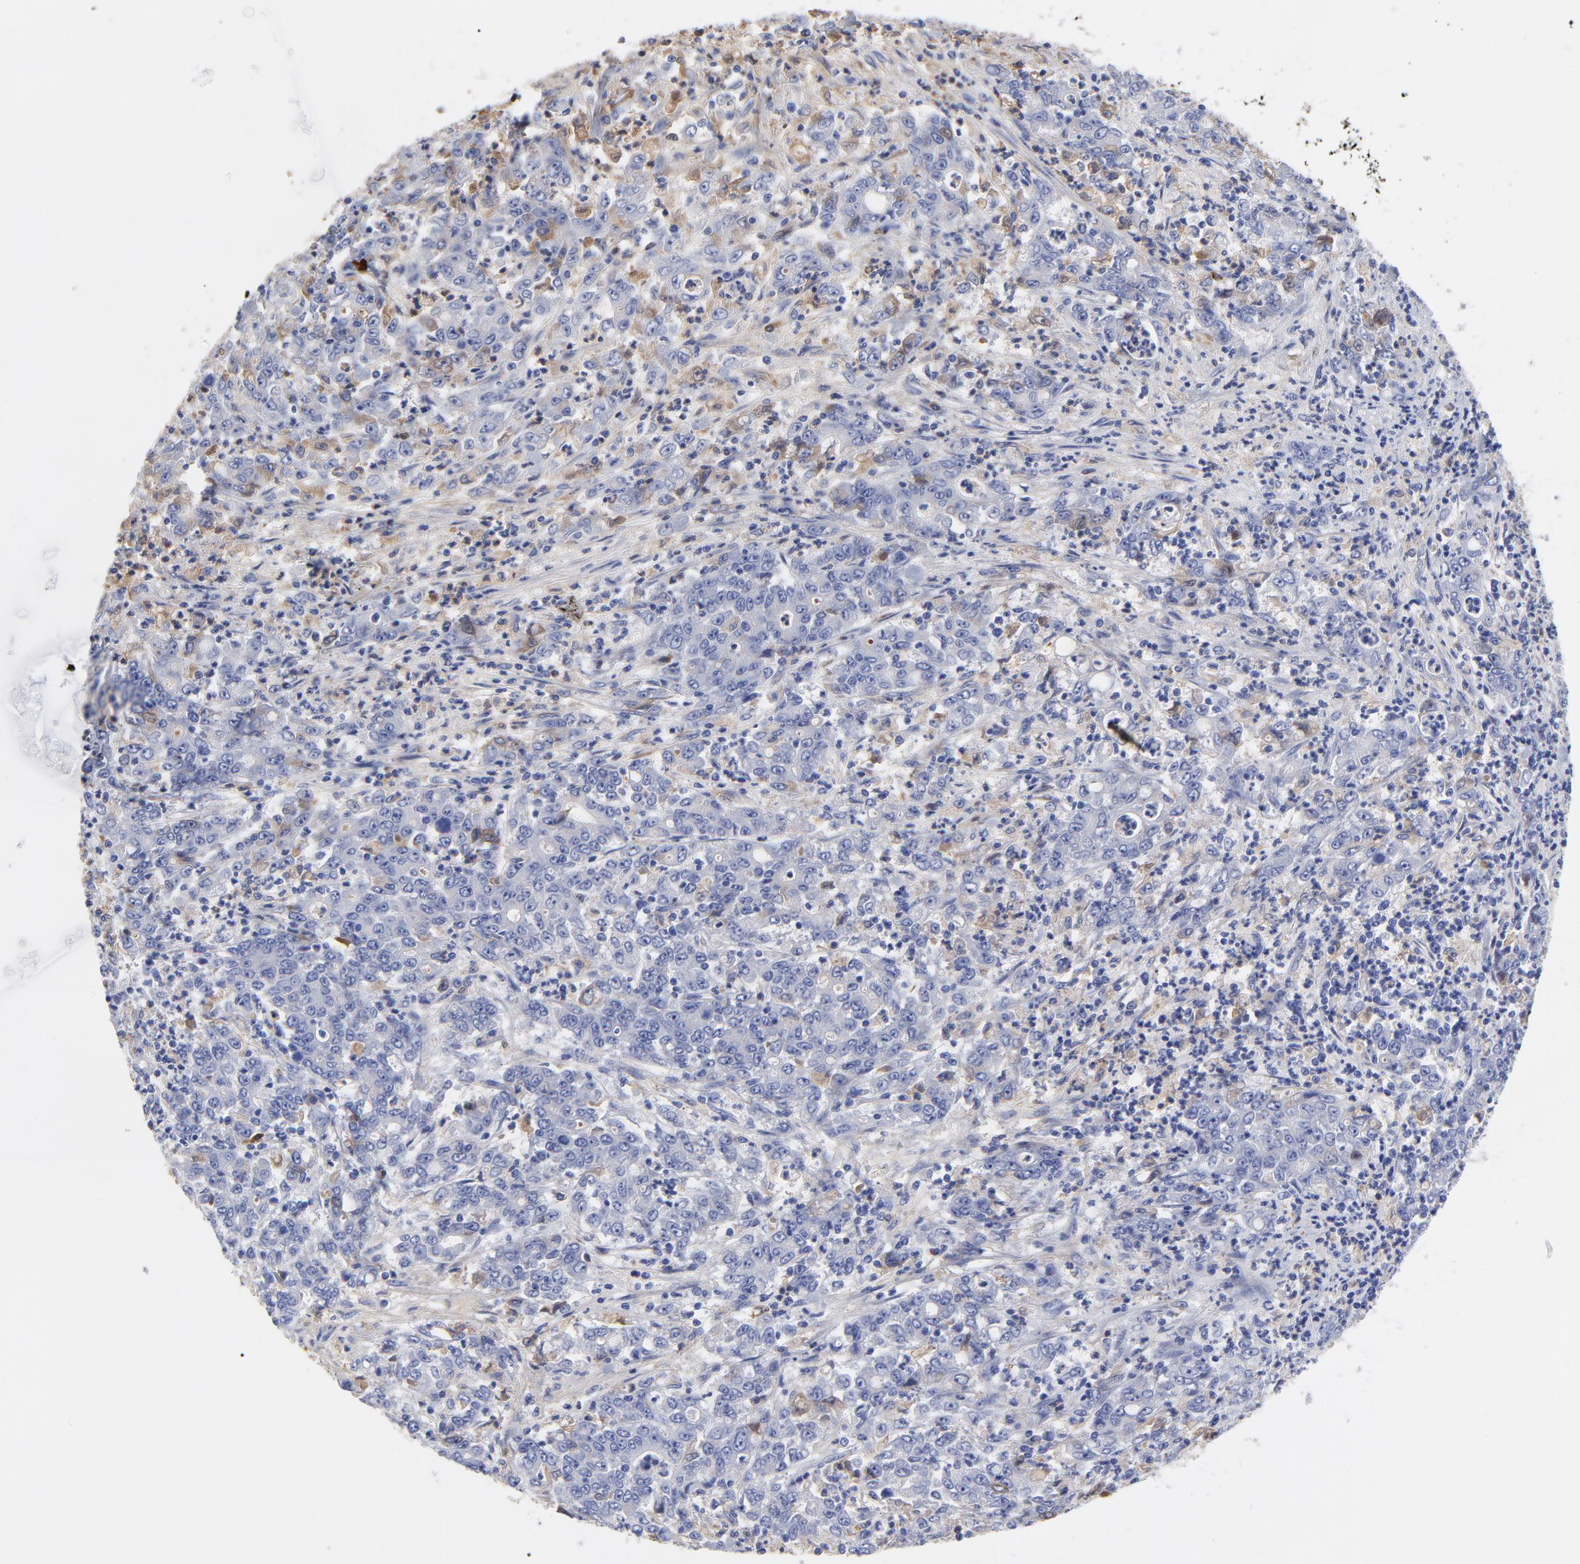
{"staining": {"intensity": "weak", "quantity": "25%-75%", "location": "cytoplasmic/membranous"}, "tissue": "stomach cancer", "cell_type": "Tumor cells", "image_type": "cancer", "snomed": [{"axis": "morphology", "description": "Adenocarcinoma, NOS"}, {"axis": "topography", "description": "Stomach, lower"}], "caption": "Weak cytoplasmic/membranous positivity is appreciated in about 25%-75% of tumor cells in stomach cancer.", "gene": "IGLV3-10", "patient": {"sex": "female", "age": 71}}